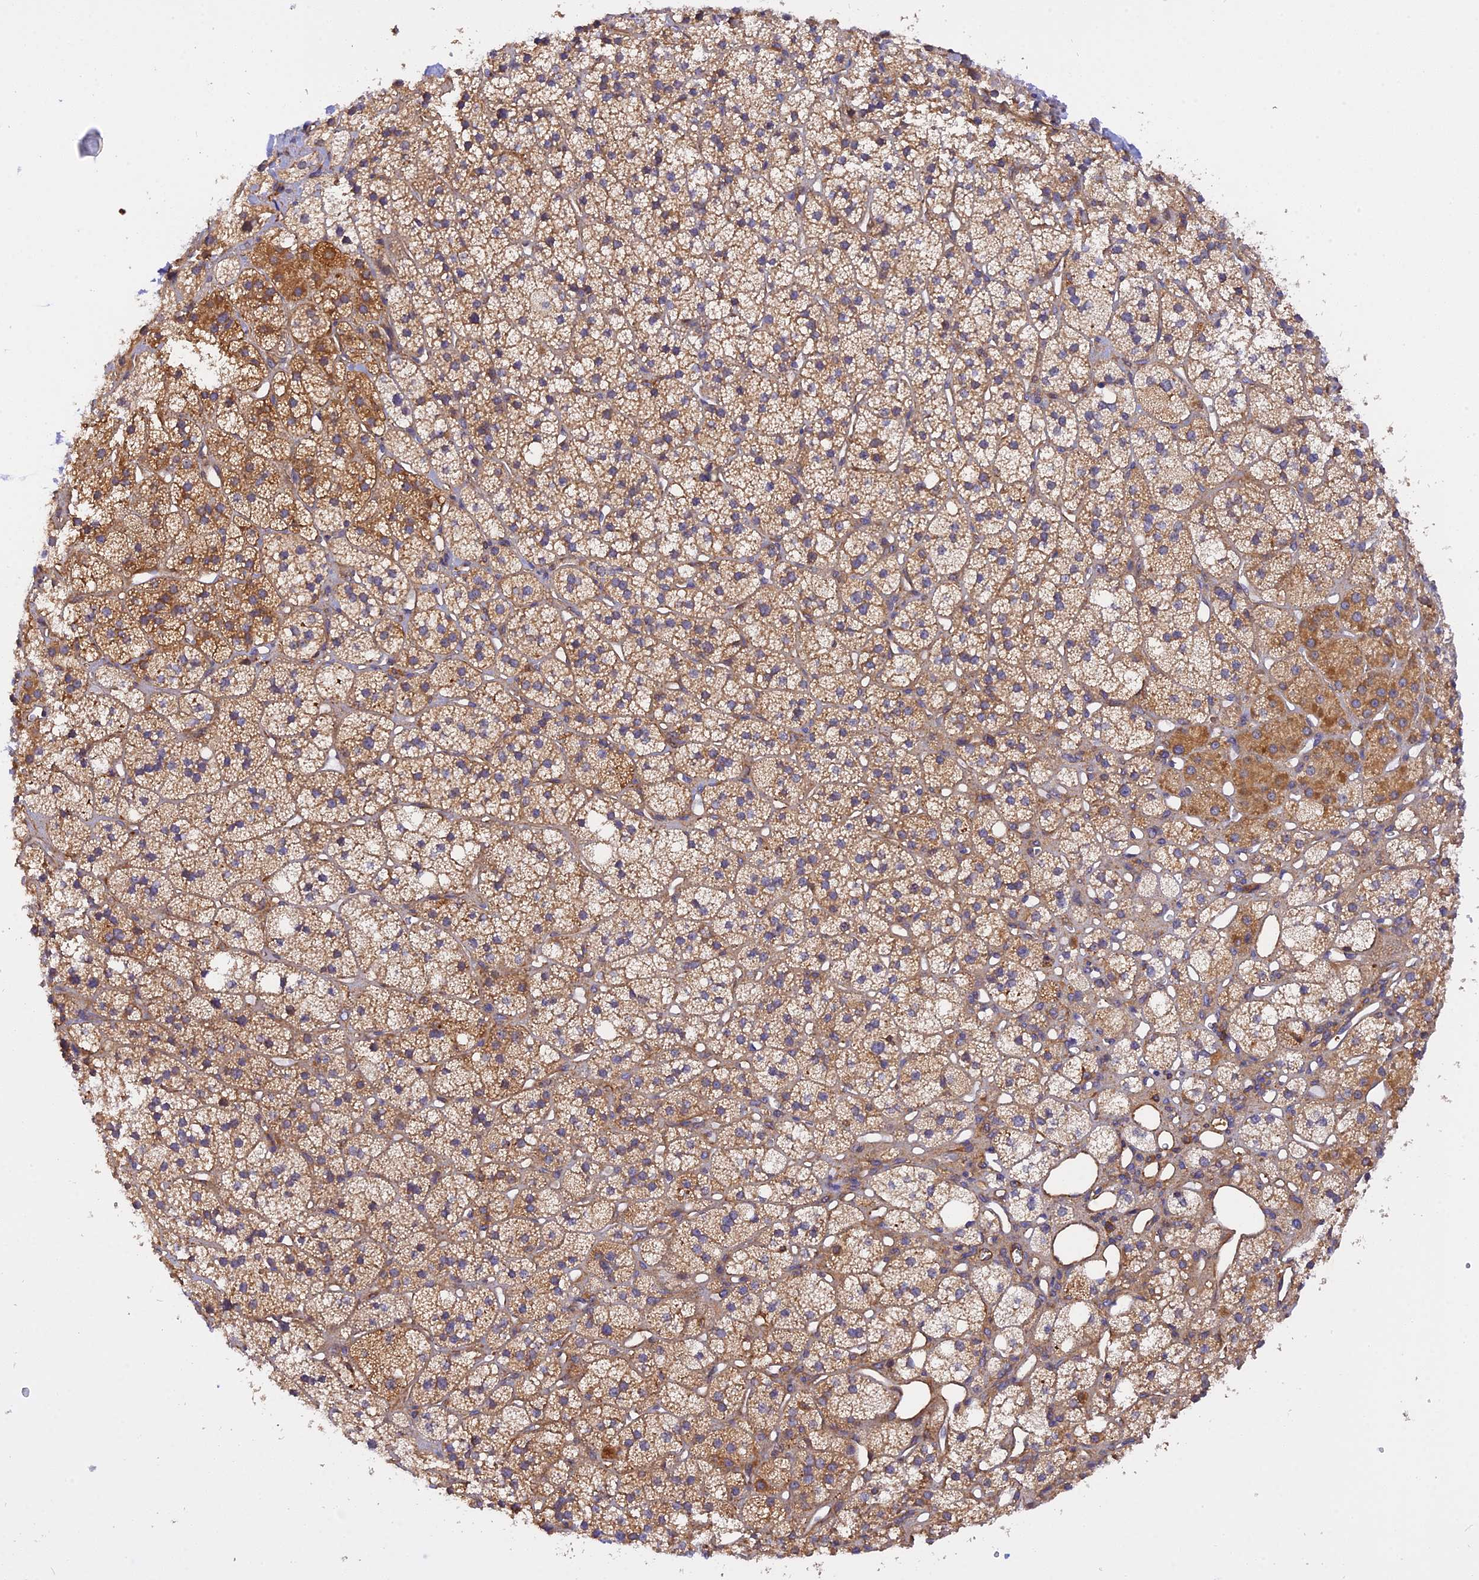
{"staining": {"intensity": "moderate", "quantity": ">75%", "location": "cytoplasmic/membranous"}, "tissue": "adrenal gland", "cell_type": "Glandular cells", "image_type": "normal", "snomed": [{"axis": "morphology", "description": "Normal tissue, NOS"}, {"axis": "topography", "description": "Adrenal gland"}], "caption": "Immunohistochemistry (DAB (3,3'-diaminobenzidine)) staining of normal human adrenal gland demonstrates moderate cytoplasmic/membranous protein staining in approximately >75% of glandular cells.", "gene": "C5orf22", "patient": {"sex": "male", "age": 61}}